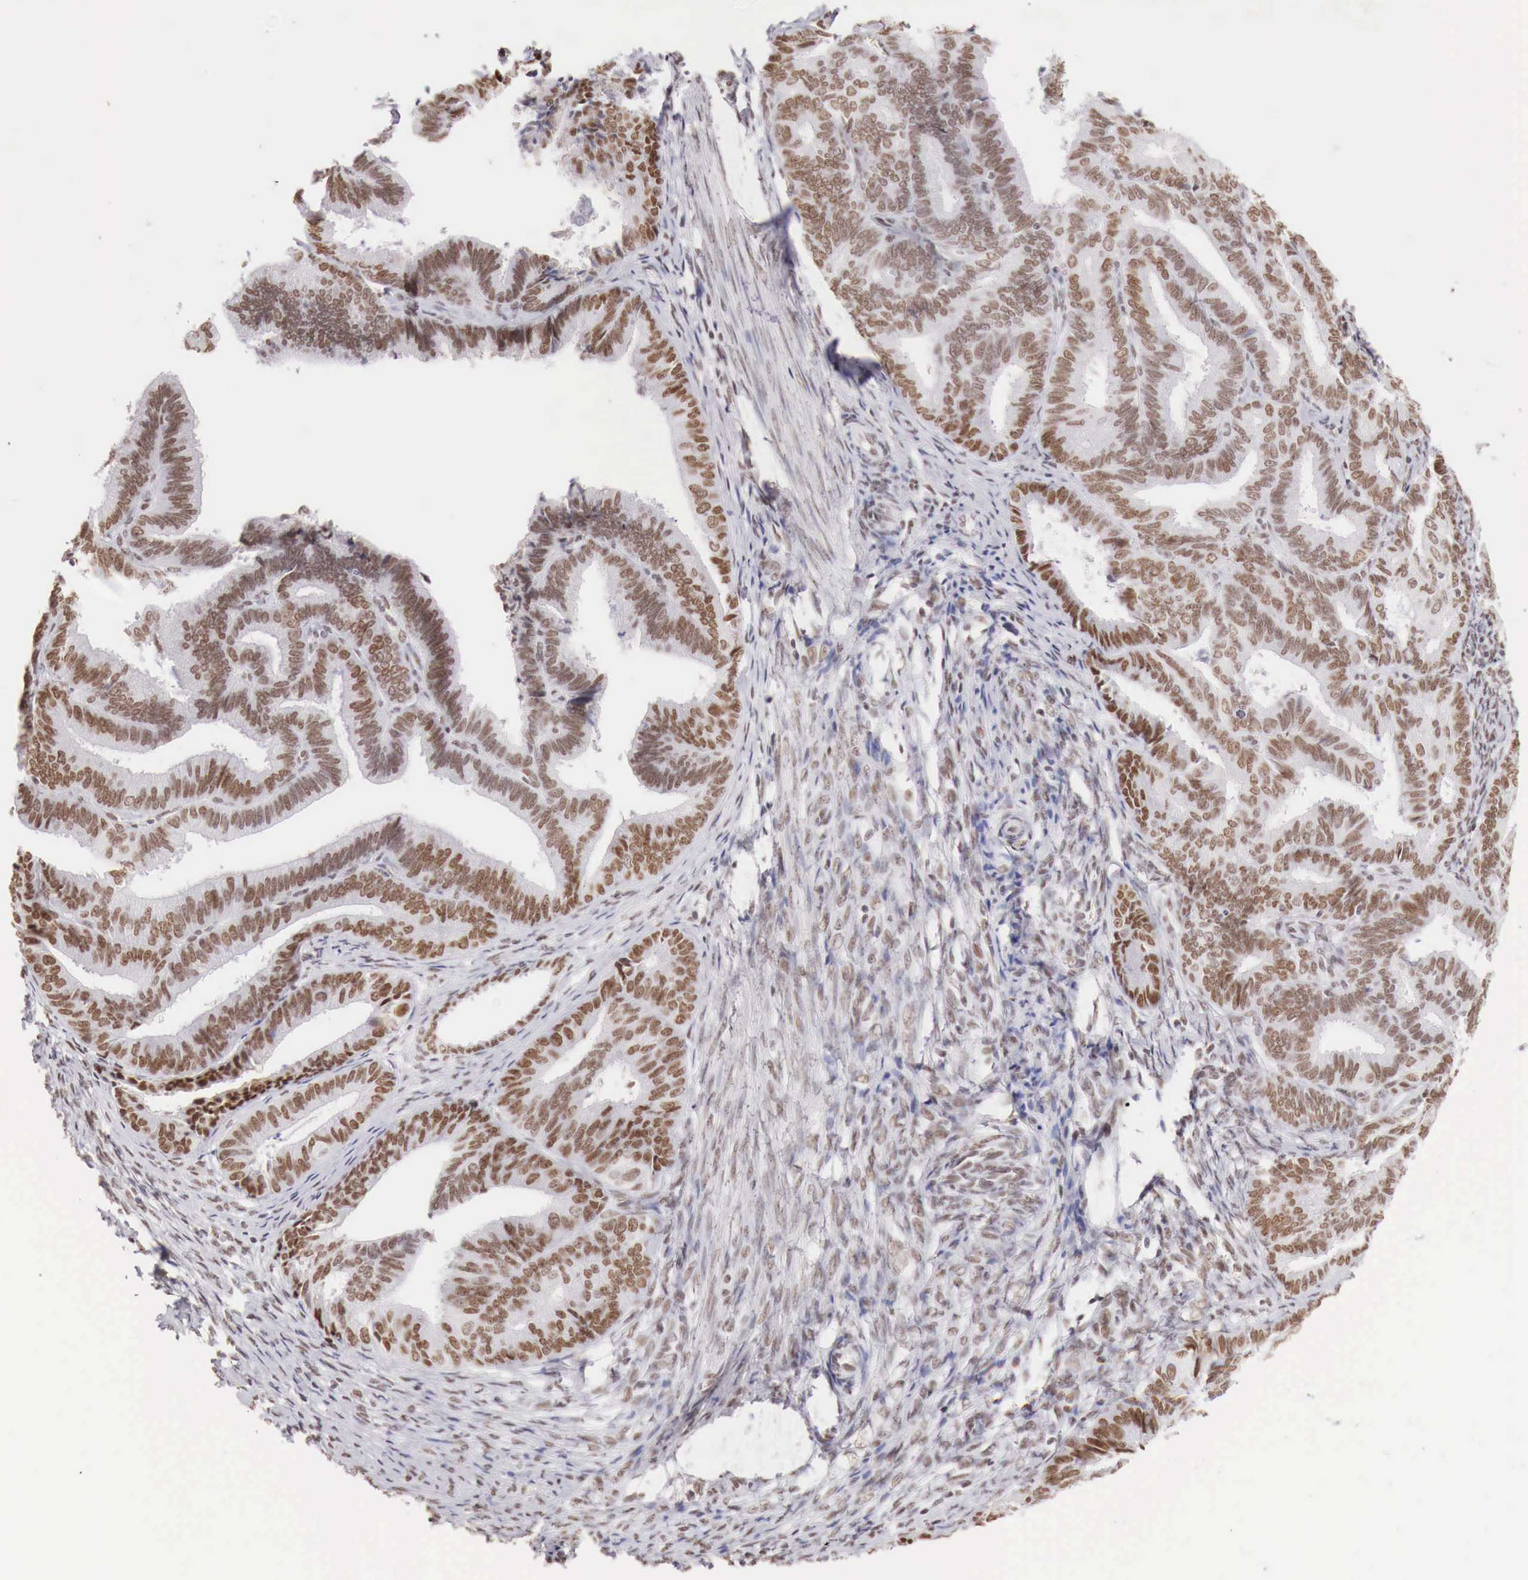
{"staining": {"intensity": "moderate", "quantity": "25%-75%", "location": "nuclear"}, "tissue": "endometrial cancer", "cell_type": "Tumor cells", "image_type": "cancer", "snomed": [{"axis": "morphology", "description": "Adenocarcinoma, NOS"}, {"axis": "topography", "description": "Endometrium"}], "caption": "The micrograph shows immunohistochemical staining of endometrial adenocarcinoma. There is moderate nuclear staining is identified in about 25%-75% of tumor cells.", "gene": "PHF14", "patient": {"sex": "female", "age": 63}}